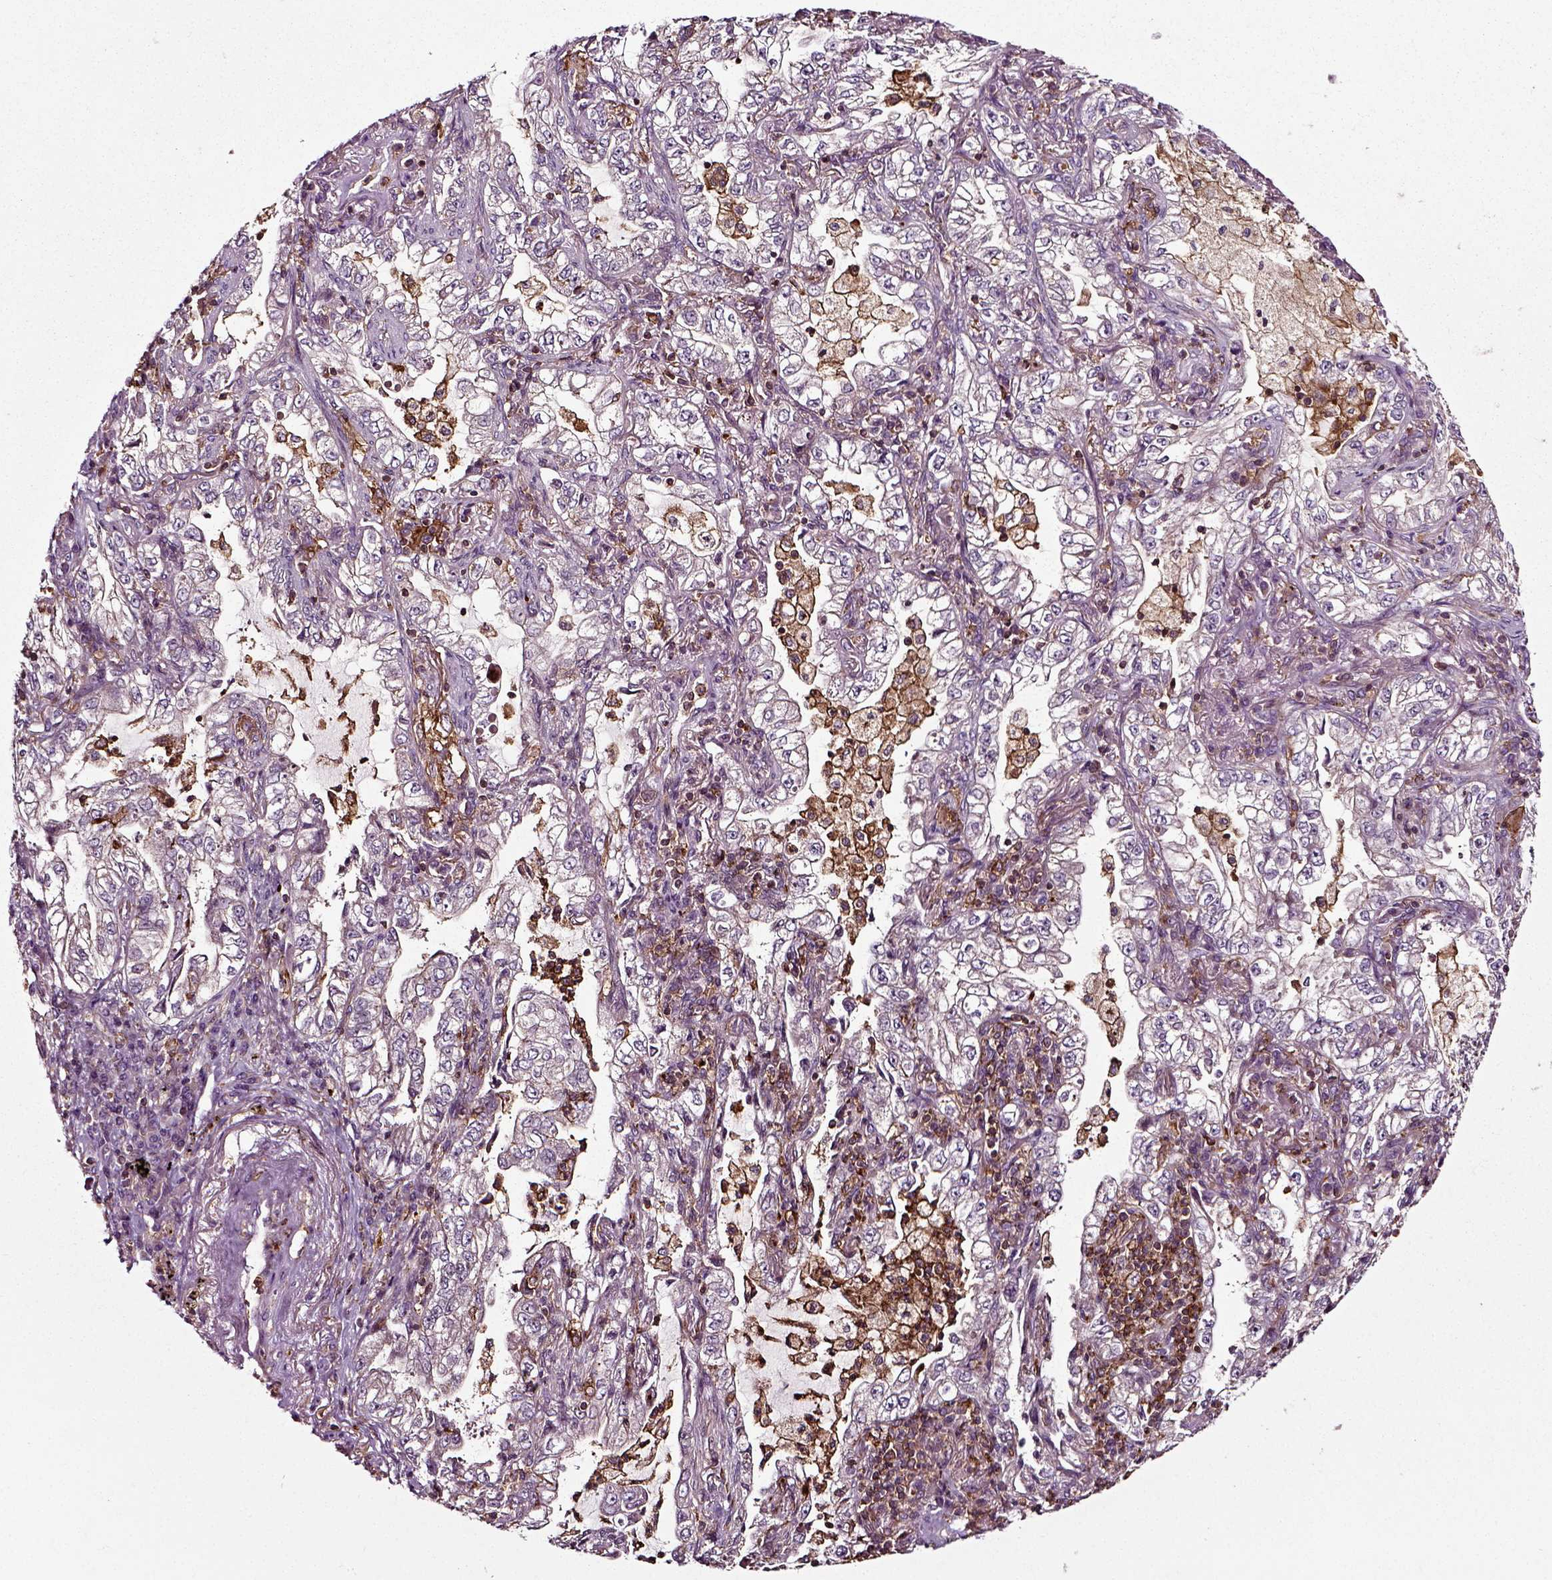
{"staining": {"intensity": "negative", "quantity": "none", "location": "none"}, "tissue": "lung cancer", "cell_type": "Tumor cells", "image_type": "cancer", "snomed": [{"axis": "morphology", "description": "Adenocarcinoma, NOS"}, {"axis": "topography", "description": "Lung"}], "caption": "Tumor cells are negative for protein expression in human lung cancer. (DAB IHC, high magnification).", "gene": "RHOF", "patient": {"sex": "female", "age": 73}}